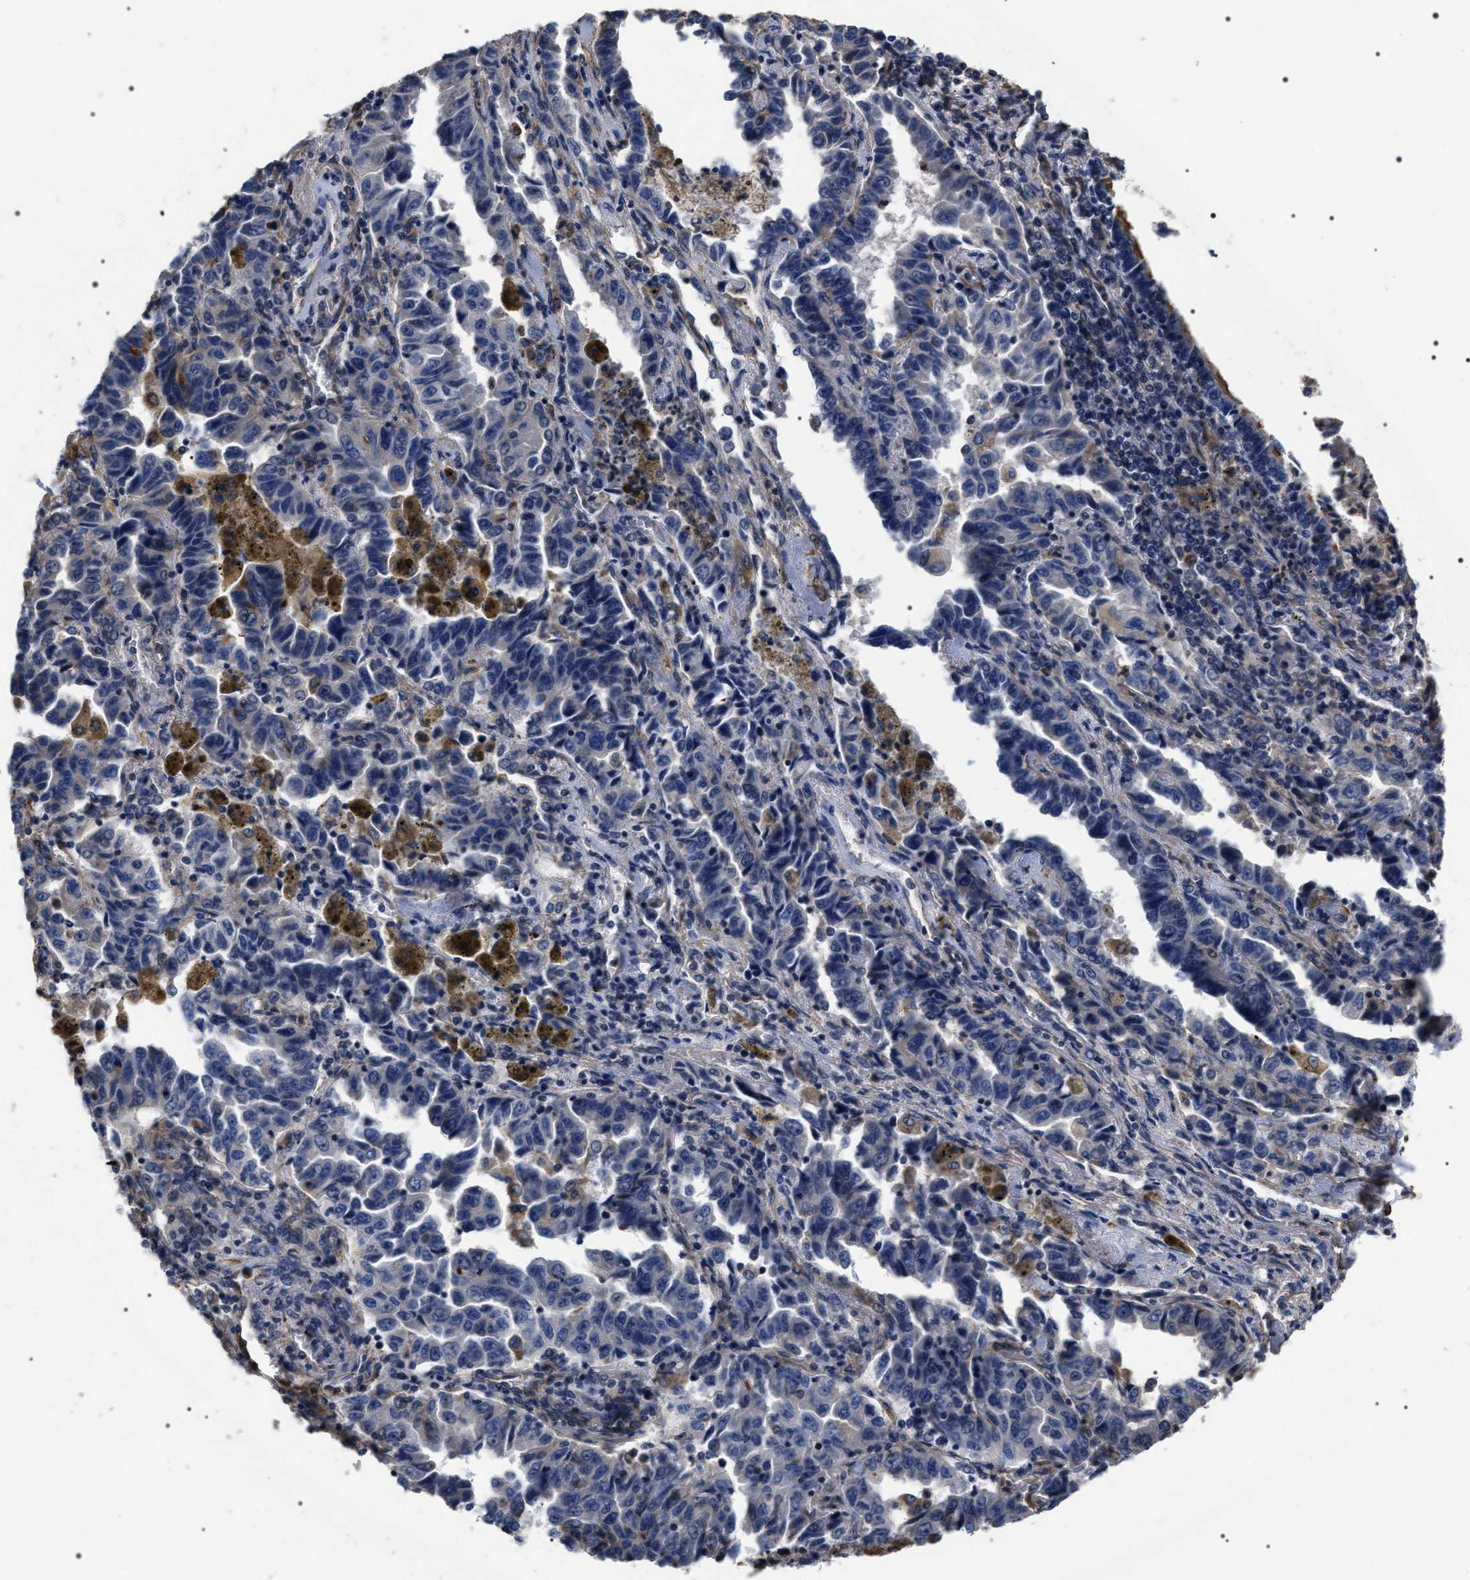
{"staining": {"intensity": "negative", "quantity": "none", "location": "none"}, "tissue": "lung cancer", "cell_type": "Tumor cells", "image_type": "cancer", "snomed": [{"axis": "morphology", "description": "Adenocarcinoma, NOS"}, {"axis": "topography", "description": "Lung"}], "caption": "The histopathology image shows no significant expression in tumor cells of lung cancer.", "gene": "TSPAN33", "patient": {"sex": "female", "age": 51}}